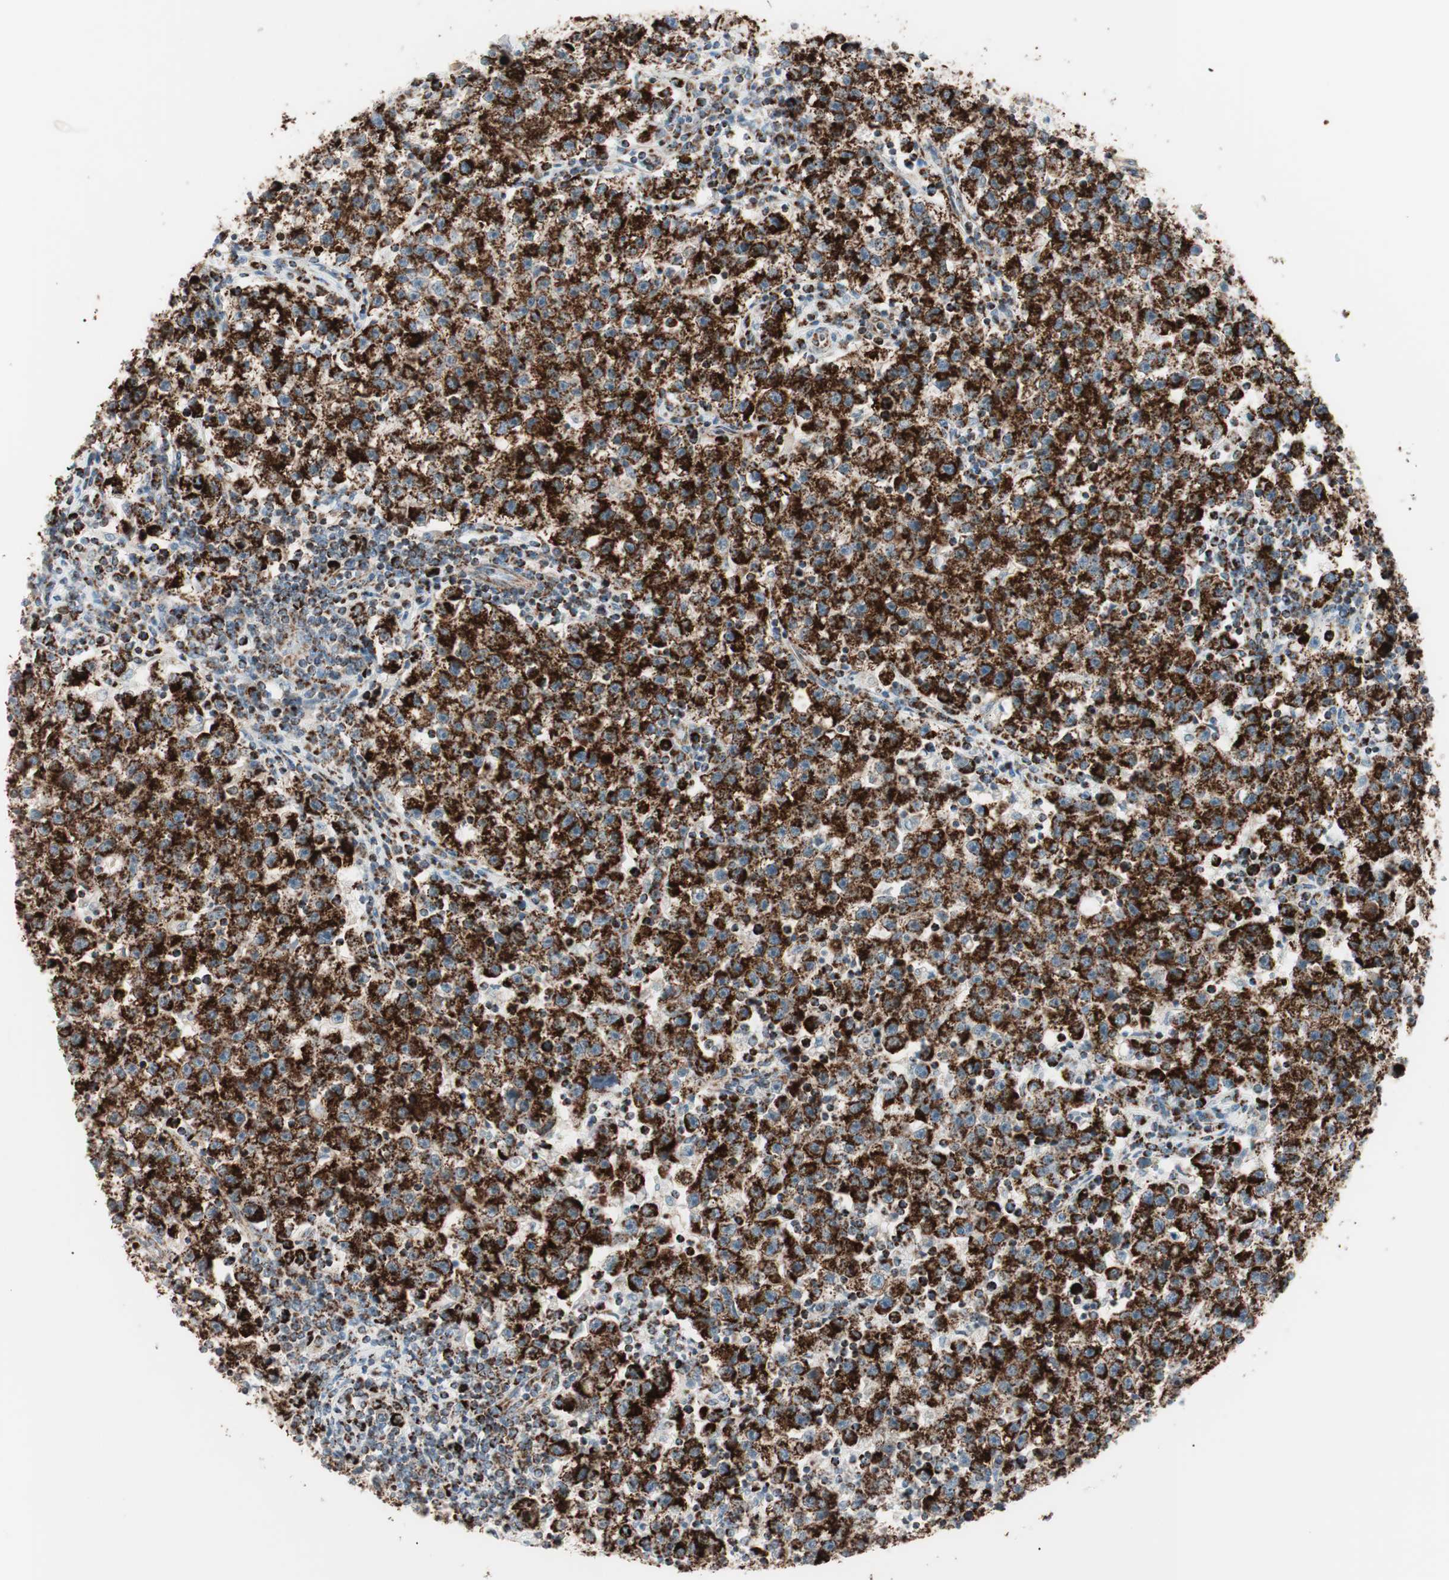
{"staining": {"intensity": "strong", "quantity": ">75%", "location": "cytoplasmic/membranous"}, "tissue": "testis cancer", "cell_type": "Tumor cells", "image_type": "cancer", "snomed": [{"axis": "morphology", "description": "Seminoma, NOS"}, {"axis": "topography", "description": "Testis"}], "caption": "There is high levels of strong cytoplasmic/membranous positivity in tumor cells of testis seminoma, as demonstrated by immunohistochemical staining (brown color).", "gene": "TOMM20", "patient": {"sex": "male", "age": 22}}